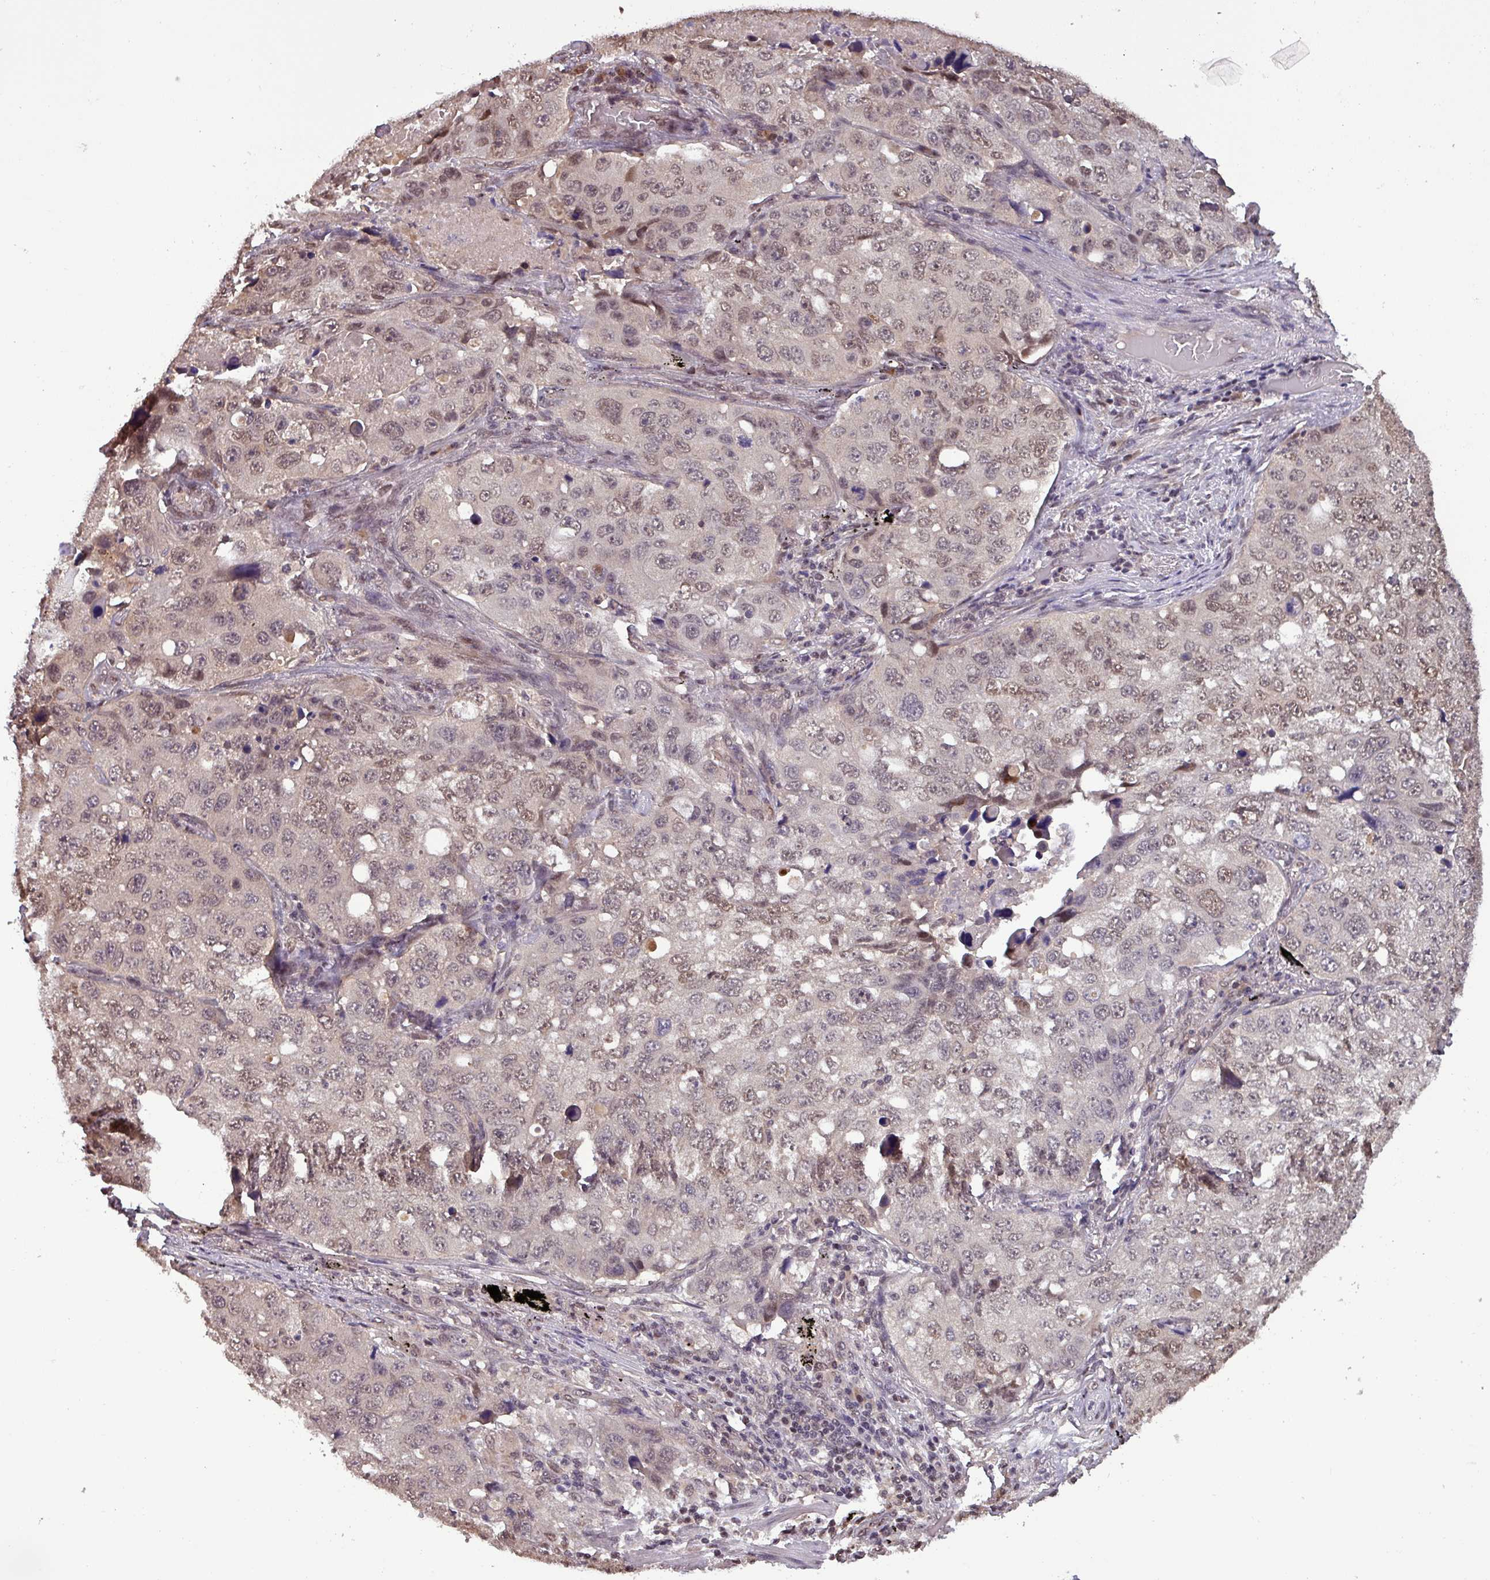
{"staining": {"intensity": "moderate", "quantity": "<25%", "location": "nuclear"}, "tissue": "lung cancer", "cell_type": "Tumor cells", "image_type": "cancer", "snomed": [{"axis": "morphology", "description": "Squamous cell carcinoma, NOS"}, {"axis": "topography", "description": "Lung"}], "caption": "The micrograph demonstrates staining of lung cancer (squamous cell carcinoma), revealing moderate nuclear protein expression (brown color) within tumor cells.", "gene": "NOB1", "patient": {"sex": "male", "age": 60}}